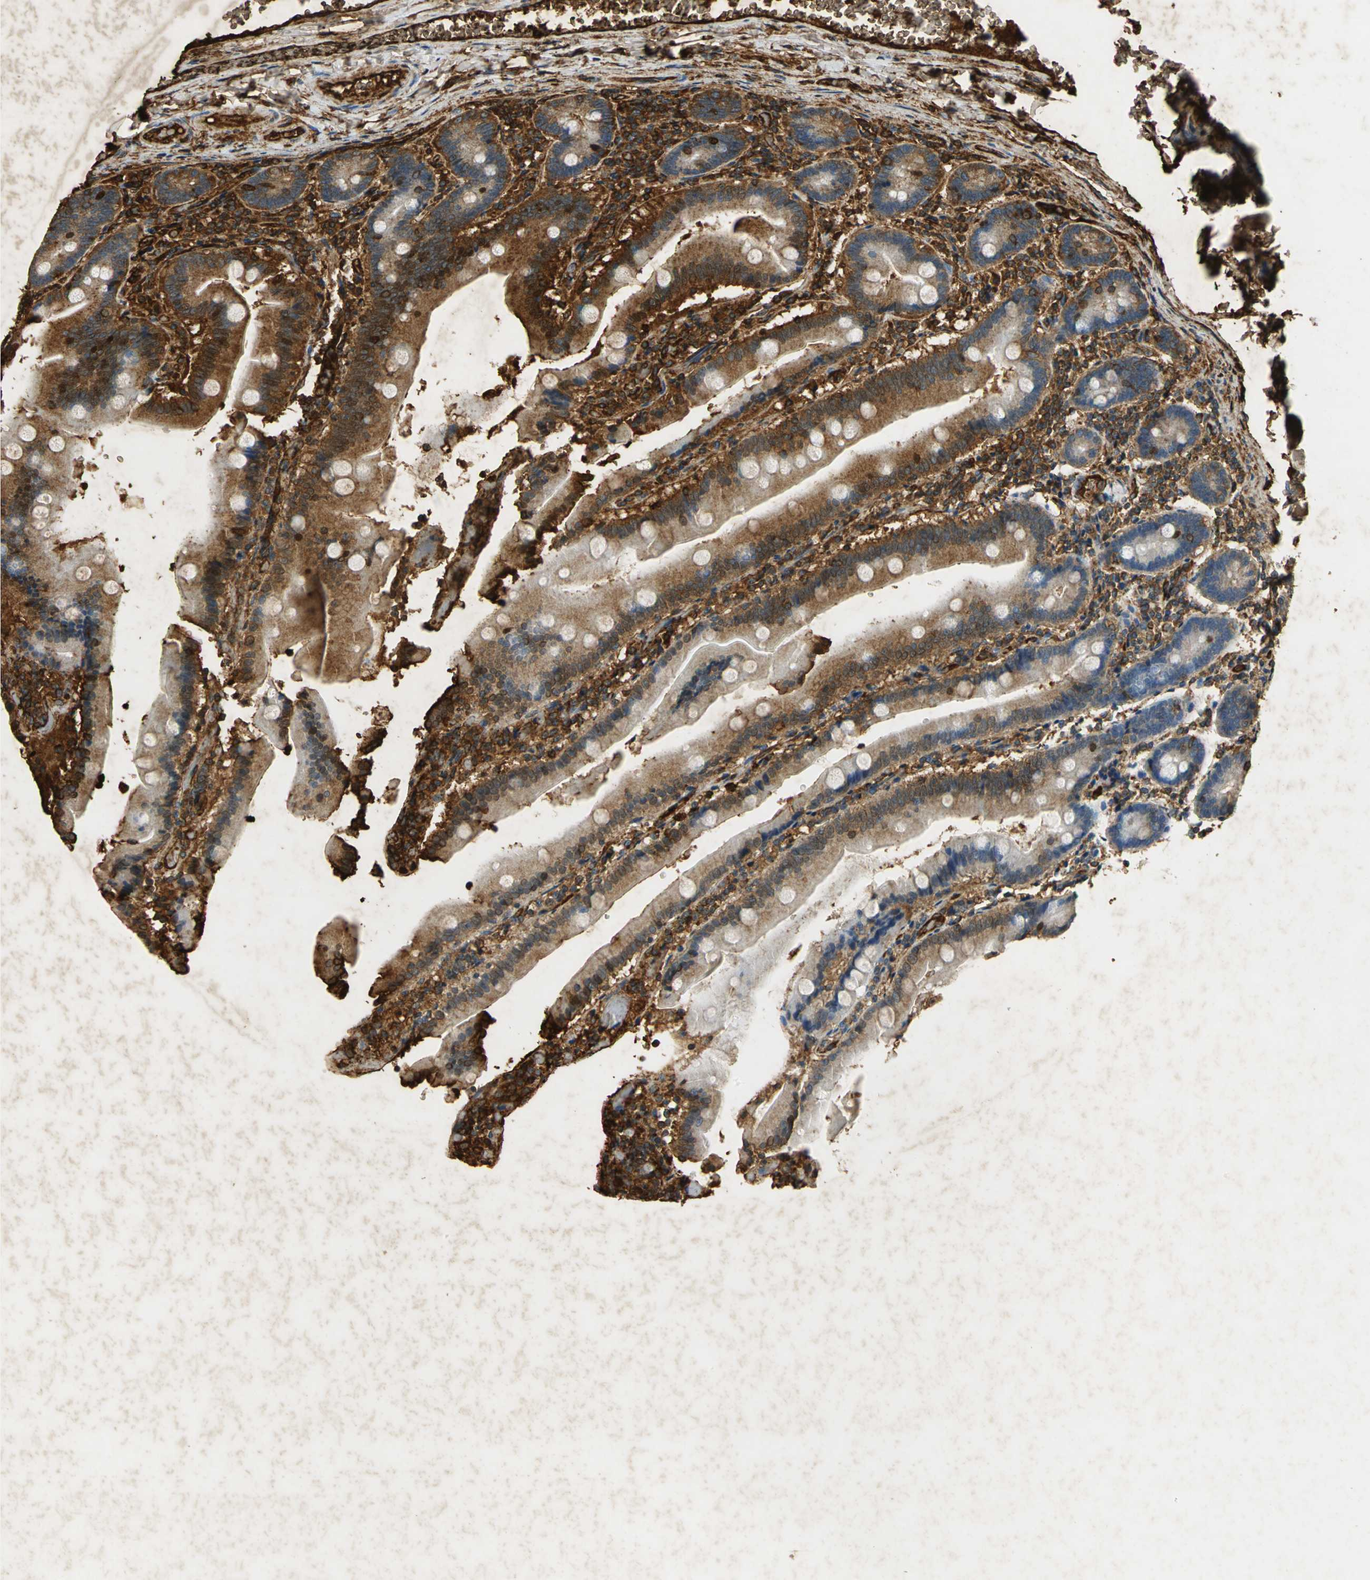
{"staining": {"intensity": "moderate", "quantity": ">75%", "location": "cytoplasmic/membranous"}, "tissue": "duodenum", "cell_type": "Glandular cells", "image_type": "normal", "snomed": [{"axis": "morphology", "description": "Normal tissue, NOS"}, {"axis": "topography", "description": "Duodenum"}], "caption": "DAB immunohistochemical staining of normal human duodenum reveals moderate cytoplasmic/membranous protein staining in approximately >75% of glandular cells.", "gene": "ANXA4", "patient": {"sex": "female", "age": 53}}